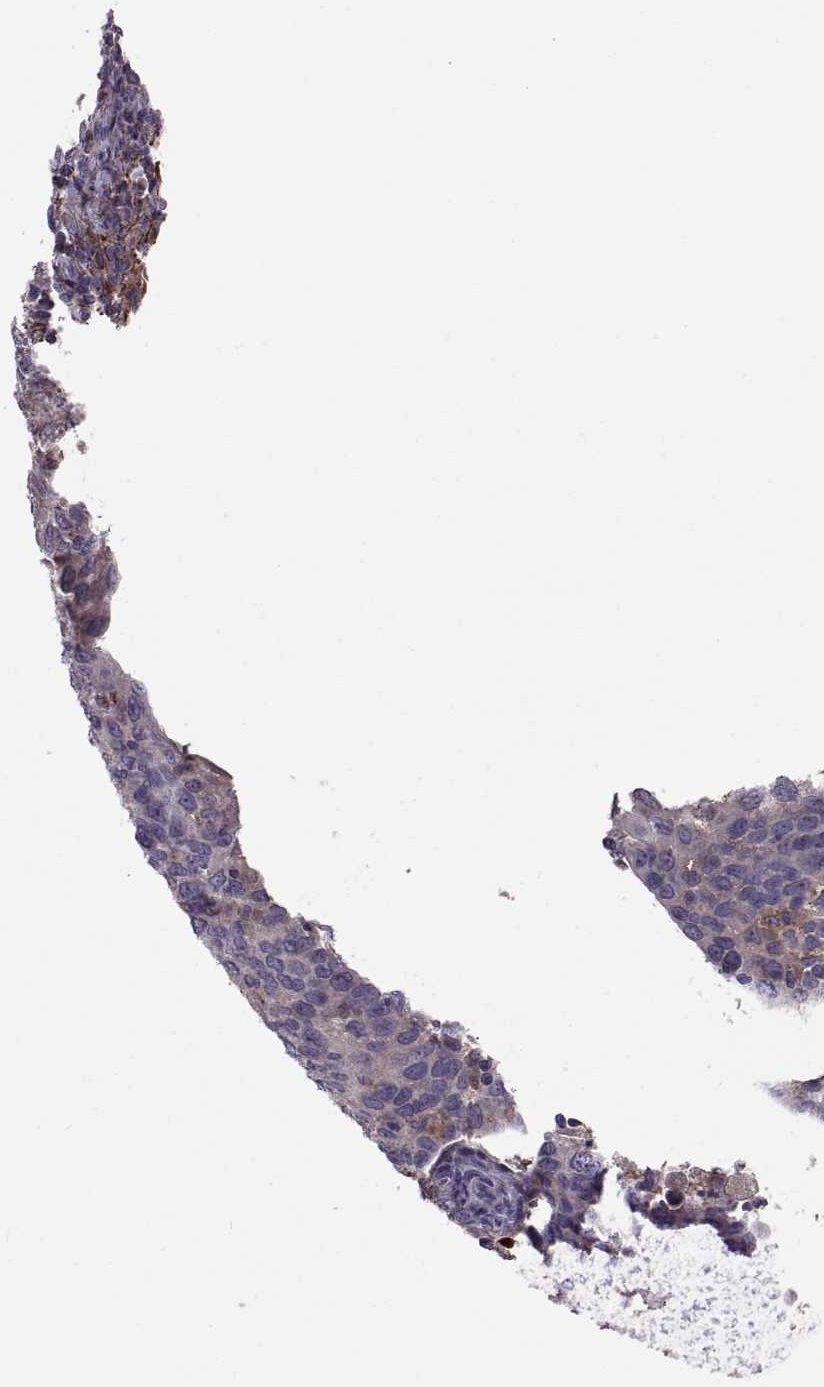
{"staining": {"intensity": "weak", "quantity": "<25%", "location": "cytoplasmic/membranous"}, "tissue": "cervical cancer", "cell_type": "Tumor cells", "image_type": "cancer", "snomed": [{"axis": "morphology", "description": "Squamous cell carcinoma, NOS"}, {"axis": "topography", "description": "Cervix"}], "caption": "Immunohistochemistry photomicrograph of human cervical cancer (squamous cell carcinoma) stained for a protein (brown), which displays no expression in tumor cells. The staining is performed using DAB (3,3'-diaminobenzidine) brown chromogen with nuclei counter-stained in using hematoxylin.", "gene": "EMILIN2", "patient": {"sex": "female", "age": 54}}